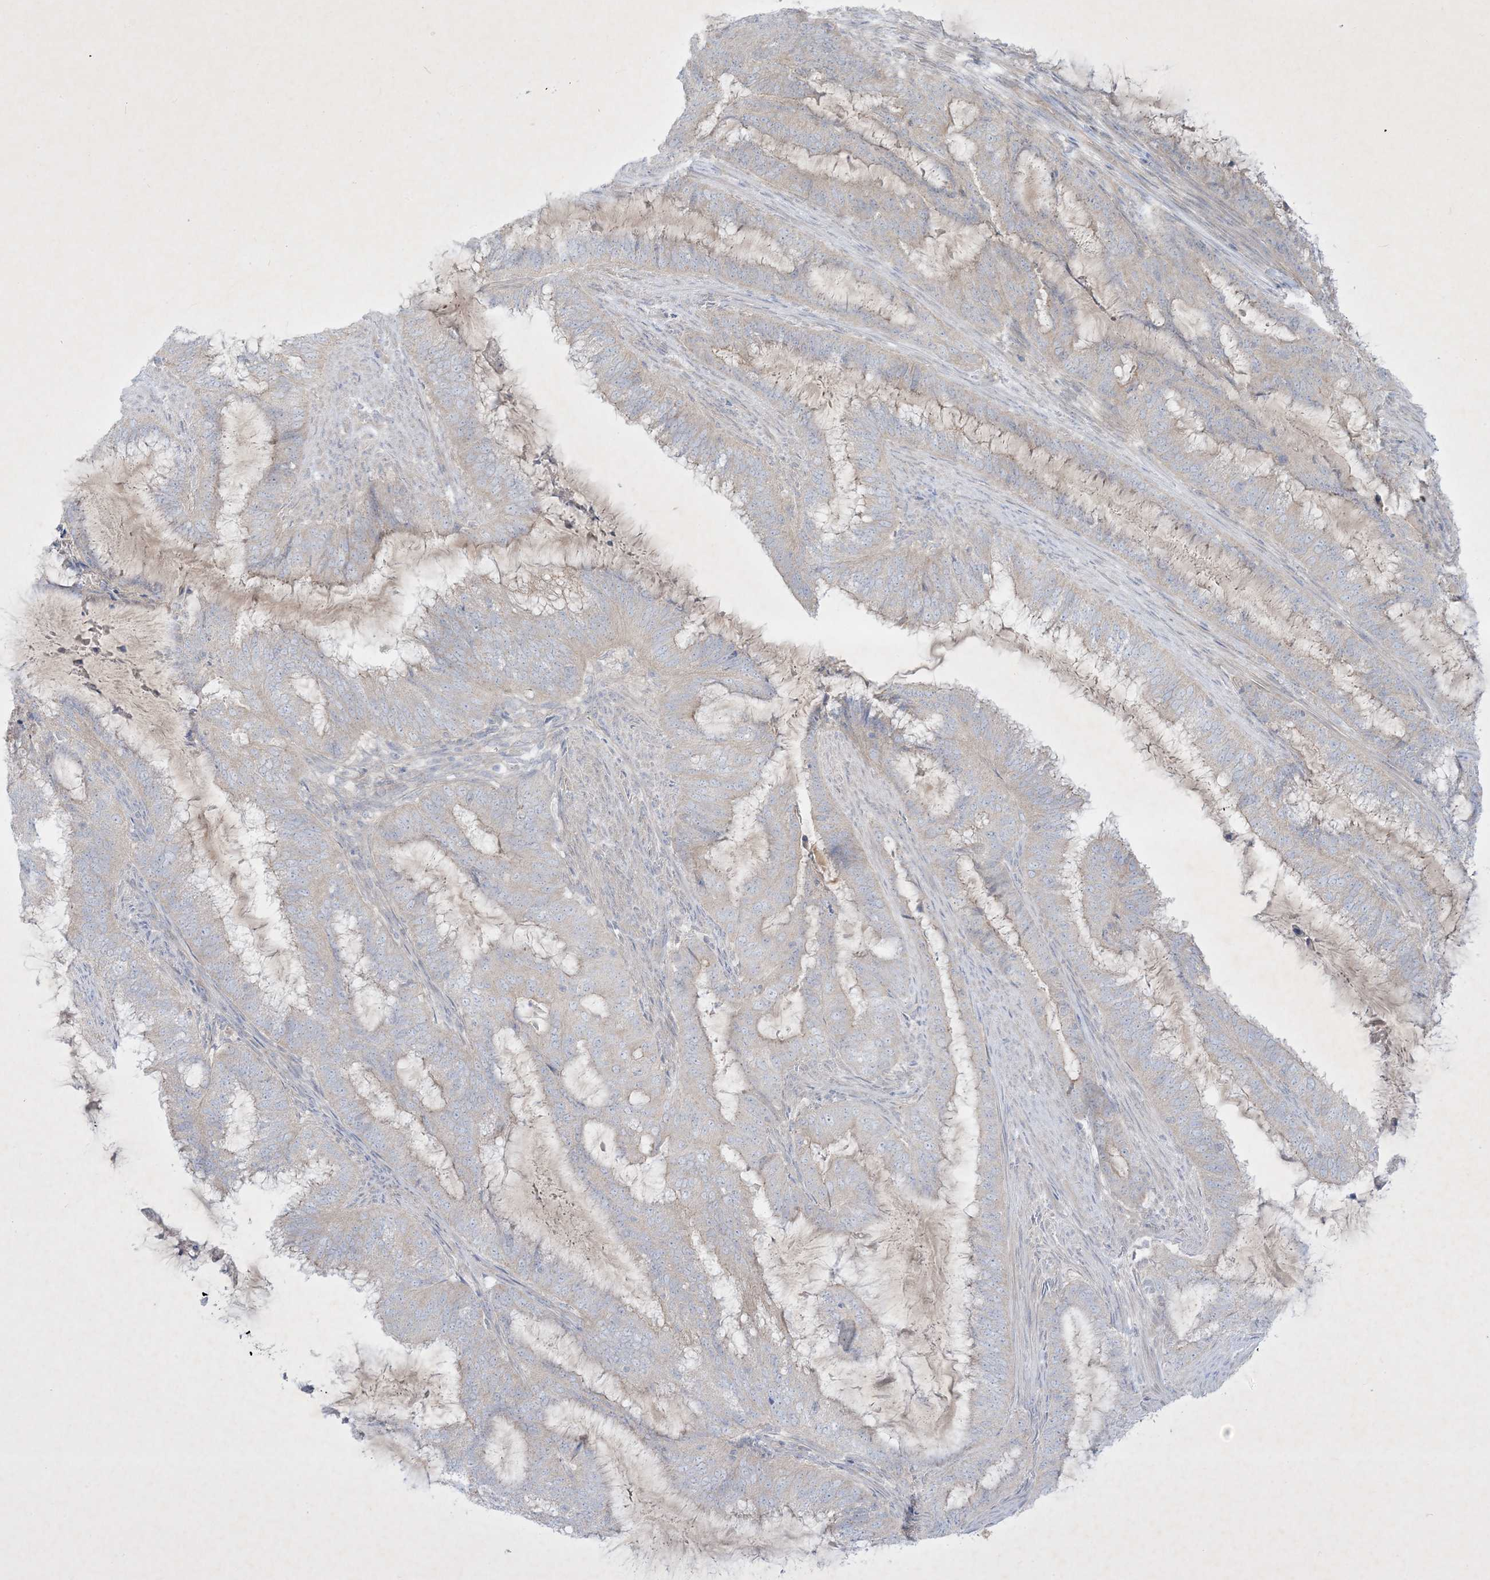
{"staining": {"intensity": "negative", "quantity": "none", "location": "none"}, "tissue": "endometrial cancer", "cell_type": "Tumor cells", "image_type": "cancer", "snomed": [{"axis": "morphology", "description": "Adenocarcinoma, NOS"}, {"axis": "topography", "description": "Endometrium"}], "caption": "The micrograph displays no staining of tumor cells in endometrial adenocarcinoma. (Stains: DAB (3,3'-diaminobenzidine) IHC with hematoxylin counter stain, Microscopy: brightfield microscopy at high magnification).", "gene": "PLEKHA3", "patient": {"sex": "female", "age": 51}}